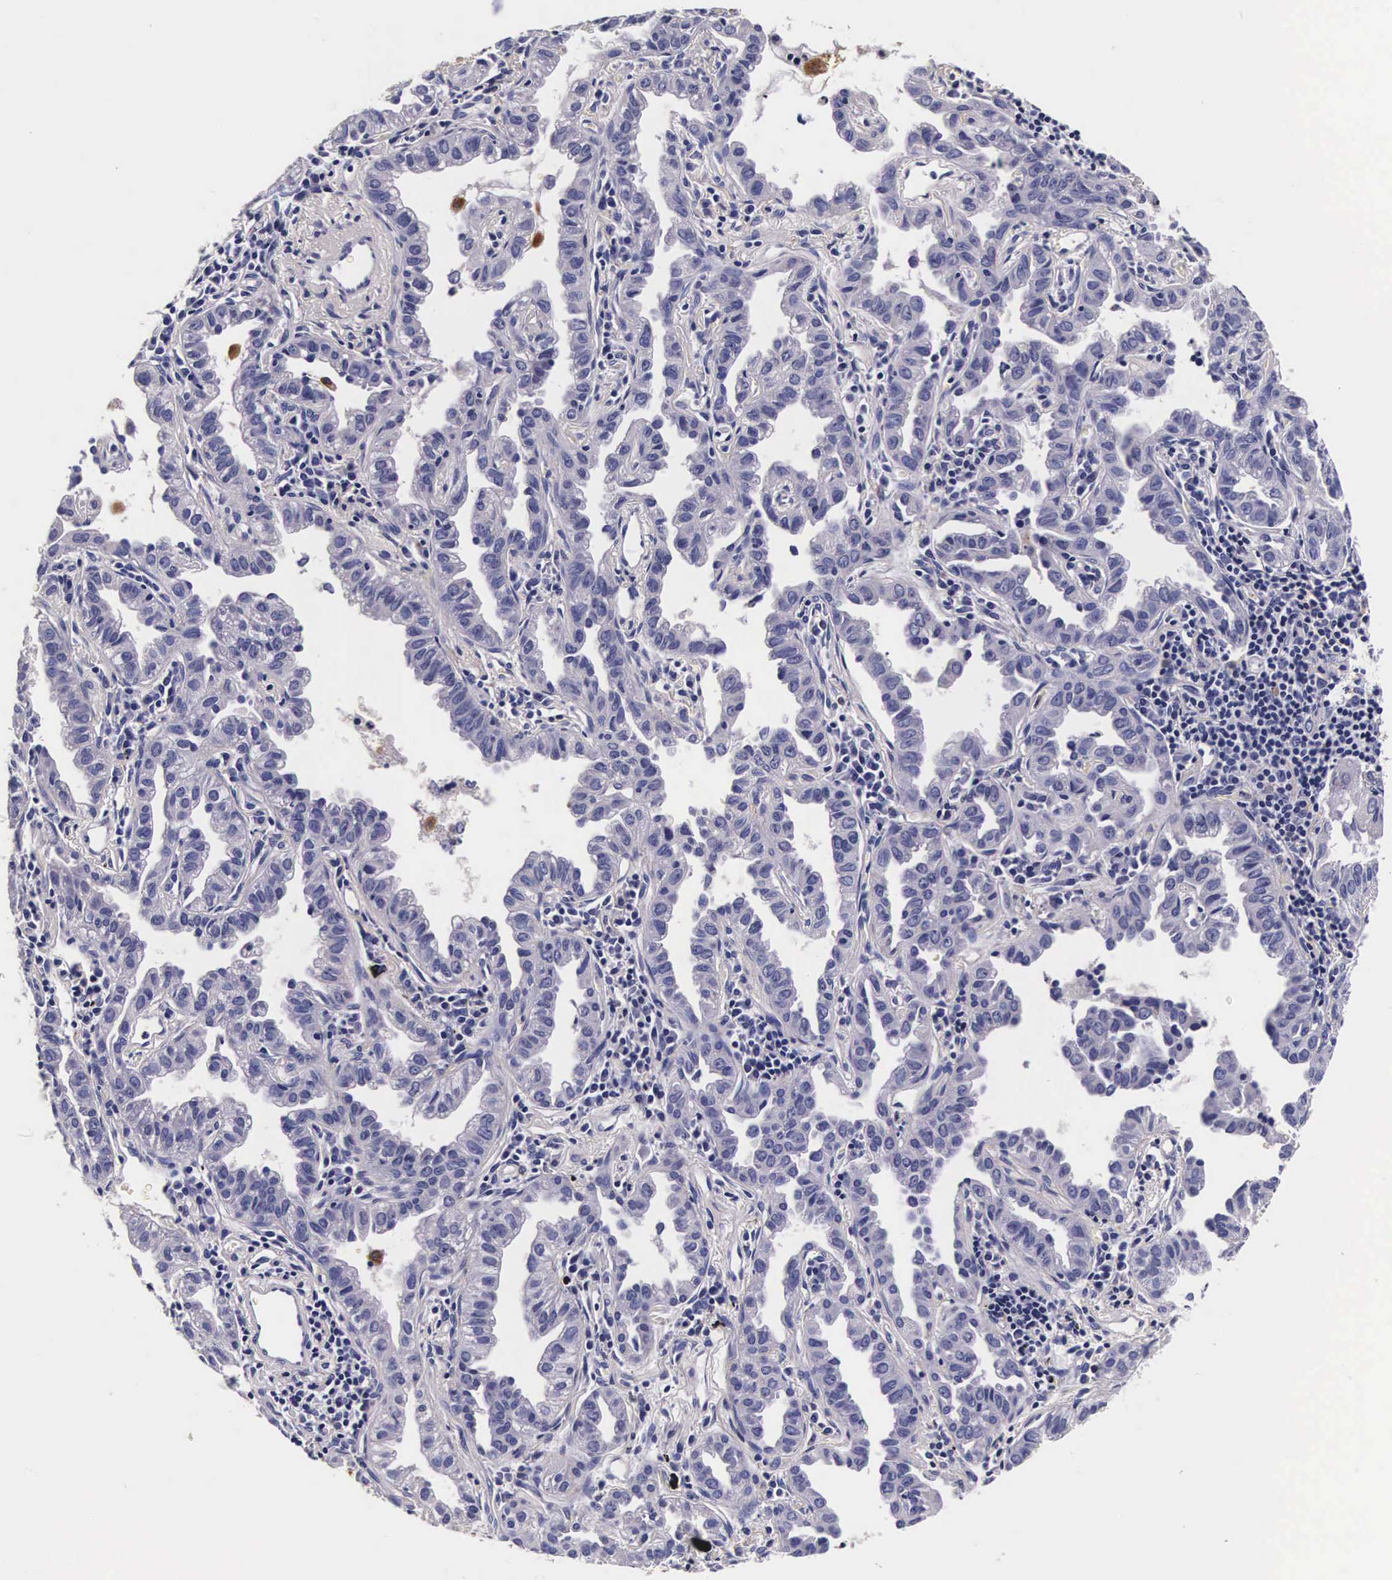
{"staining": {"intensity": "moderate", "quantity": "25%-75%", "location": "cytoplasmic/membranous"}, "tissue": "lung cancer", "cell_type": "Tumor cells", "image_type": "cancer", "snomed": [{"axis": "morphology", "description": "Adenocarcinoma, NOS"}, {"axis": "topography", "description": "Lung"}], "caption": "Immunohistochemical staining of lung cancer (adenocarcinoma) shows medium levels of moderate cytoplasmic/membranous protein staining in about 25%-75% of tumor cells.", "gene": "CTSB", "patient": {"sex": "female", "age": 50}}